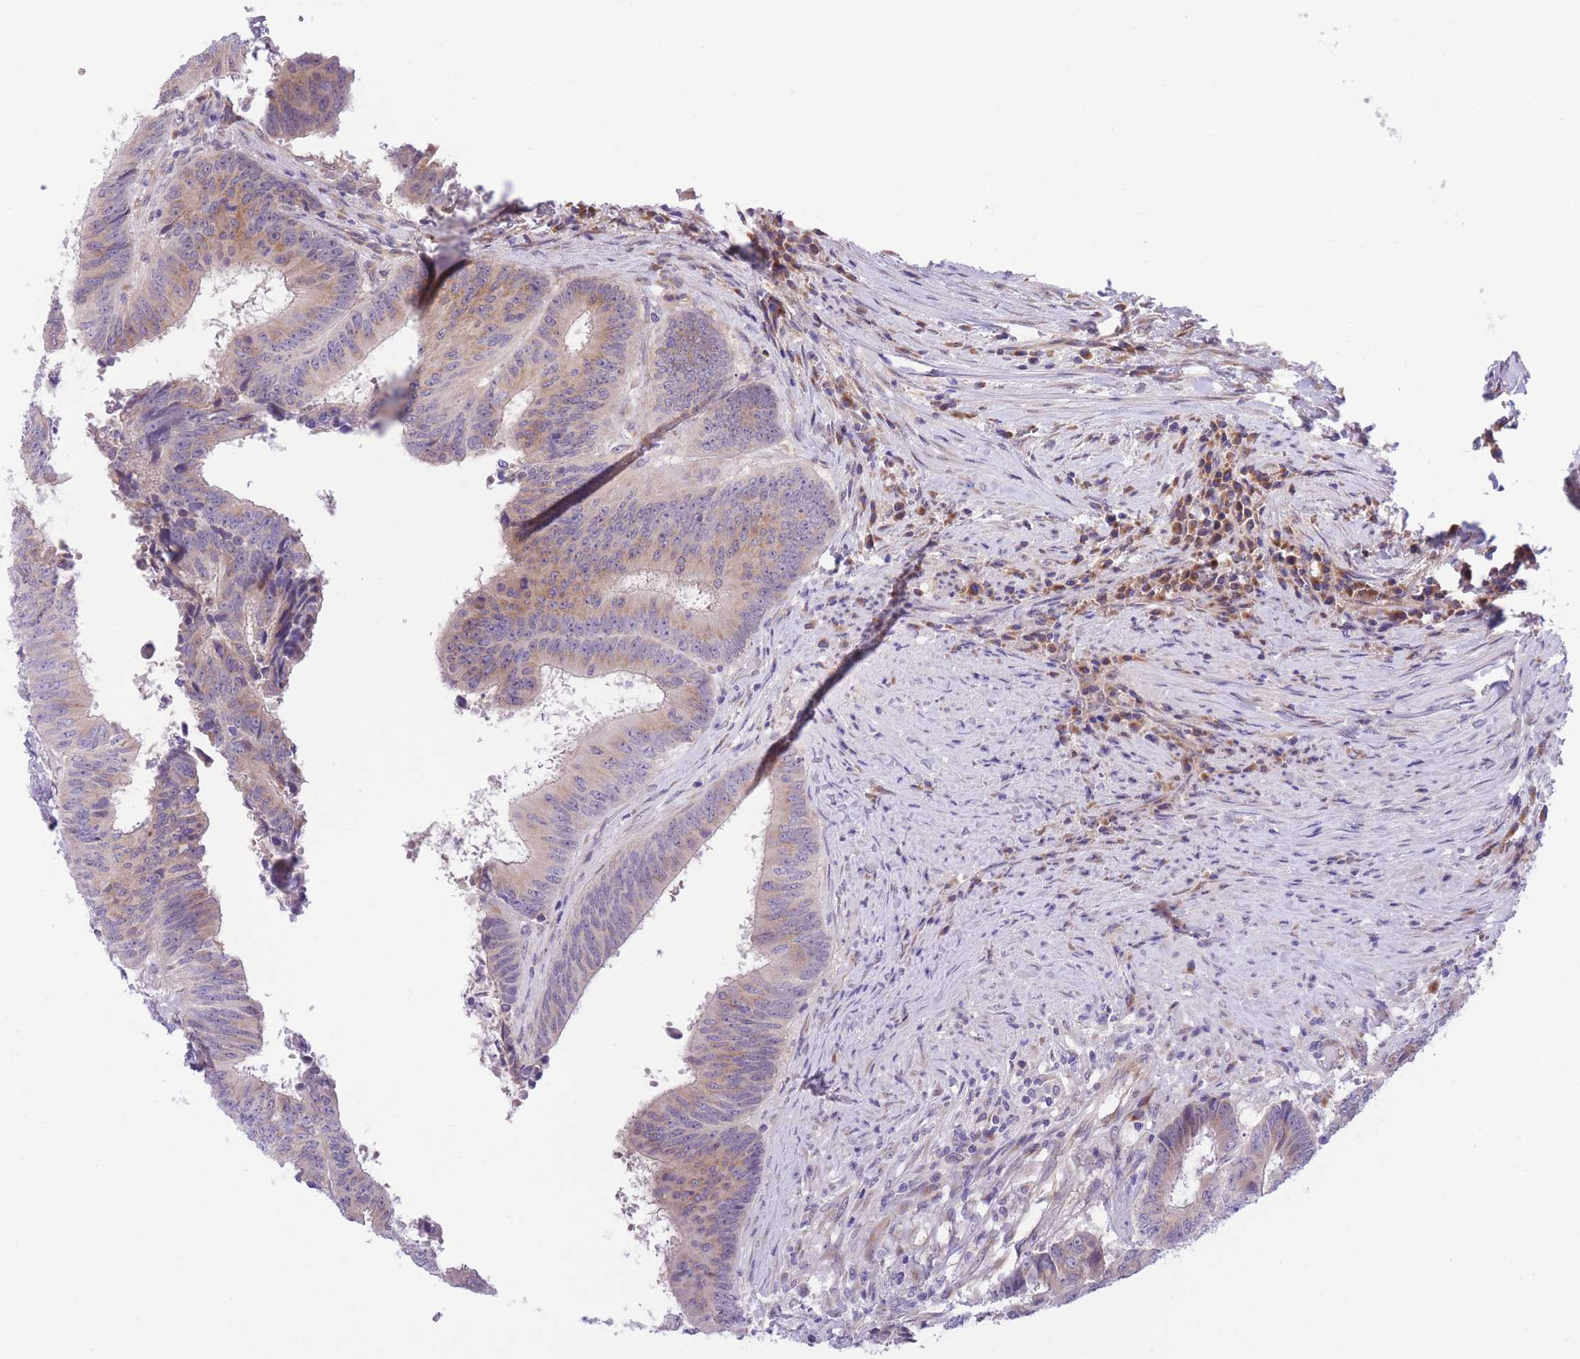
{"staining": {"intensity": "weak", "quantity": "<25%", "location": "cytoplasmic/membranous"}, "tissue": "colorectal cancer", "cell_type": "Tumor cells", "image_type": "cancer", "snomed": [{"axis": "morphology", "description": "Adenocarcinoma, NOS"}, {"axis": "topography", "description": "Rectum"}], "caption": "Colorectal cancer (adenocarcinoma) was stained to show a protein in brown. There is no significant positivity in tumor cells. The staining was performed using DAB (3,3'-diaminobenzidine) to visualize the protein expression in brown, while the nuclei were stained in blue with hematoxylin (Magnification: 20x).", "gene": "WWOX", "patient": {"sex": "male", "age": 72}}